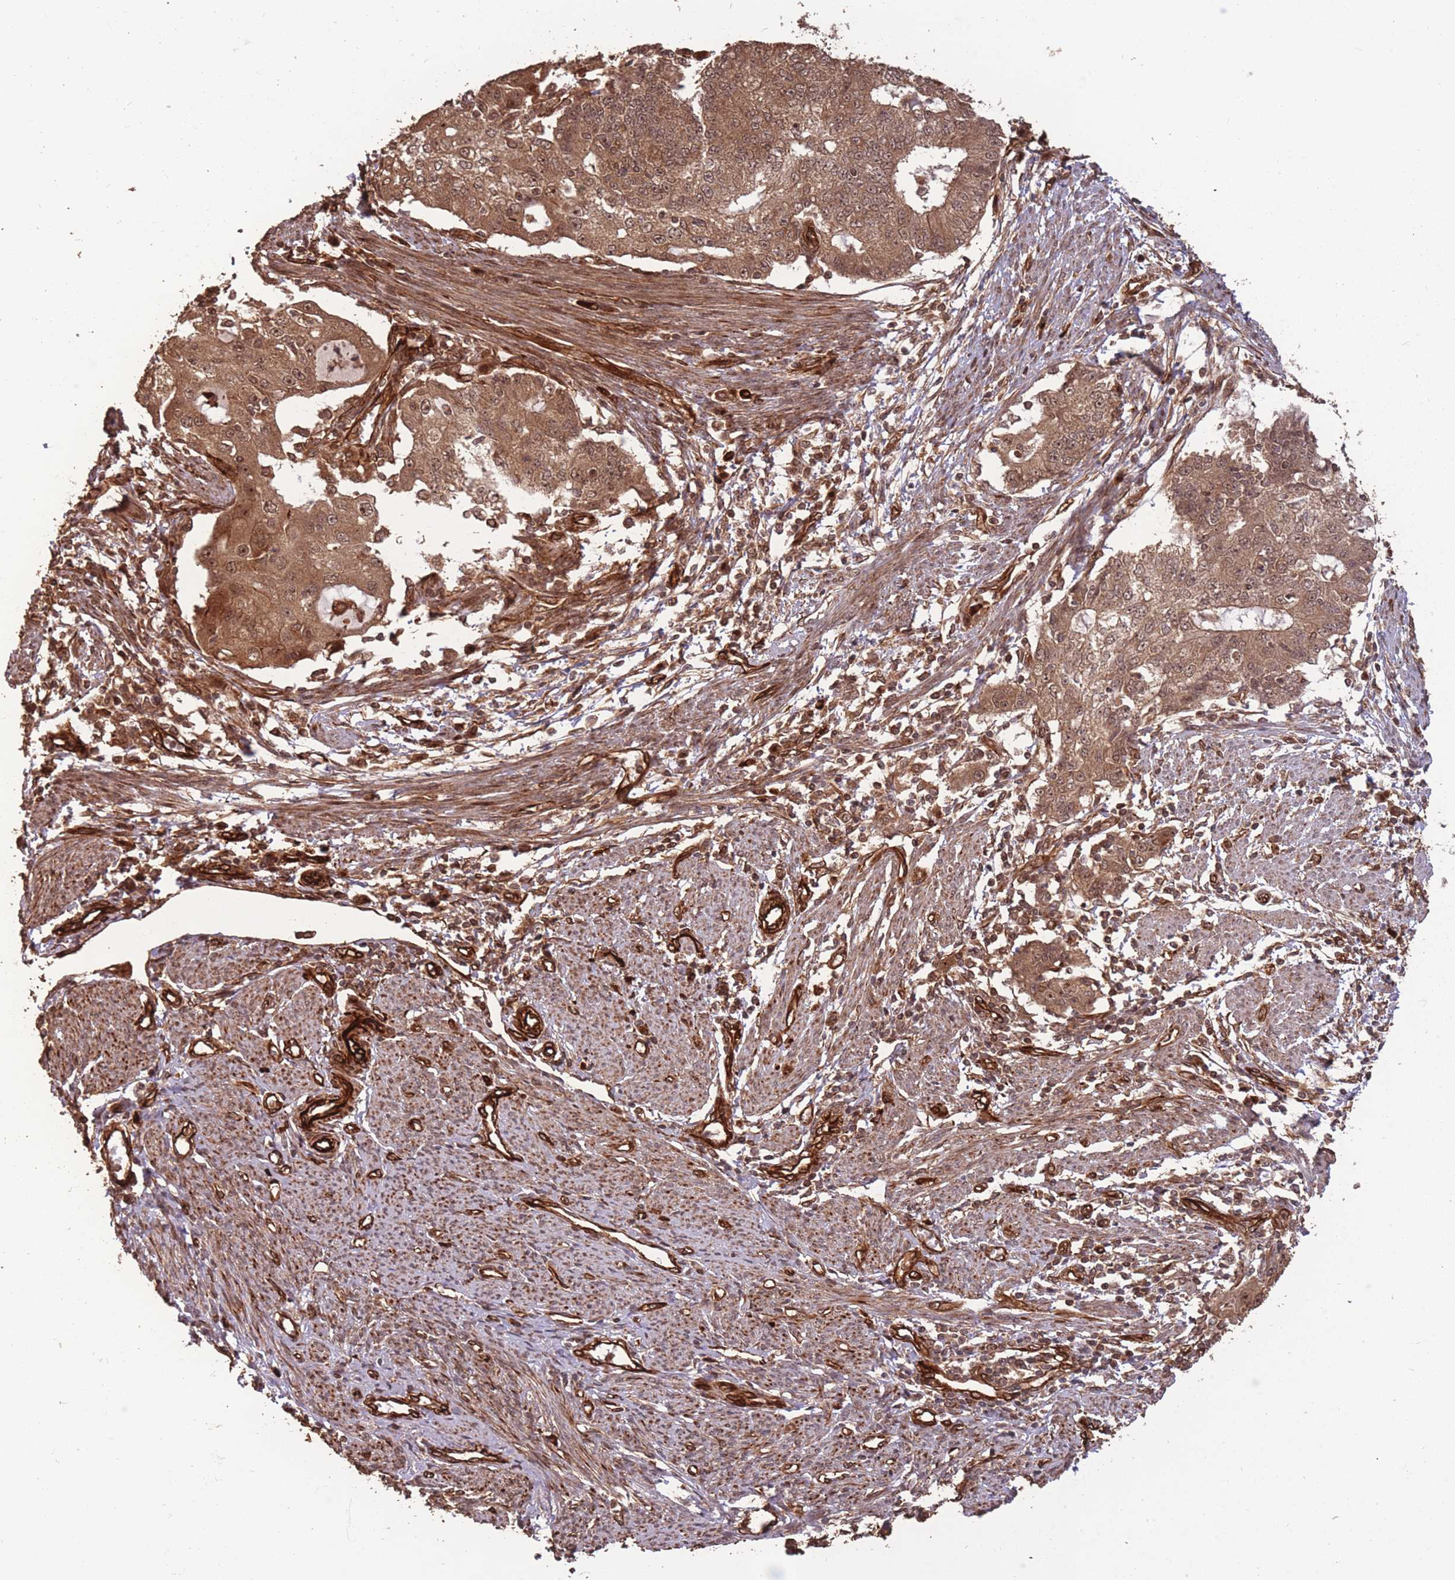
{"staining": {"intensity": "moderate", "quantity": ">75%", "location": "cytoplasmic/membranous,nuclear"}, "tissue": "endometrial cancer", "cell_type": "Tumor cells", "image_type": "cancer", "snomed": [{"axis": "morphology", "description": "Adenocarcinoma, NOS"}, {"axis": "topography", "description": "Endometrium"}], "caption": "Immunohistochemistry (IHC) histopathology image of neoplastic tissue: endometrial adenocarcinoma stained using IHC displays medium levels of moderate protein expression localized specifically in the cytoplasmic/membranous and nuclear of tumor cells, appearing as a cytoplasmic/membranous and nuclear brown color.", "gene": "ERBB3", "patient": {"sex": "female", "age": 56}}